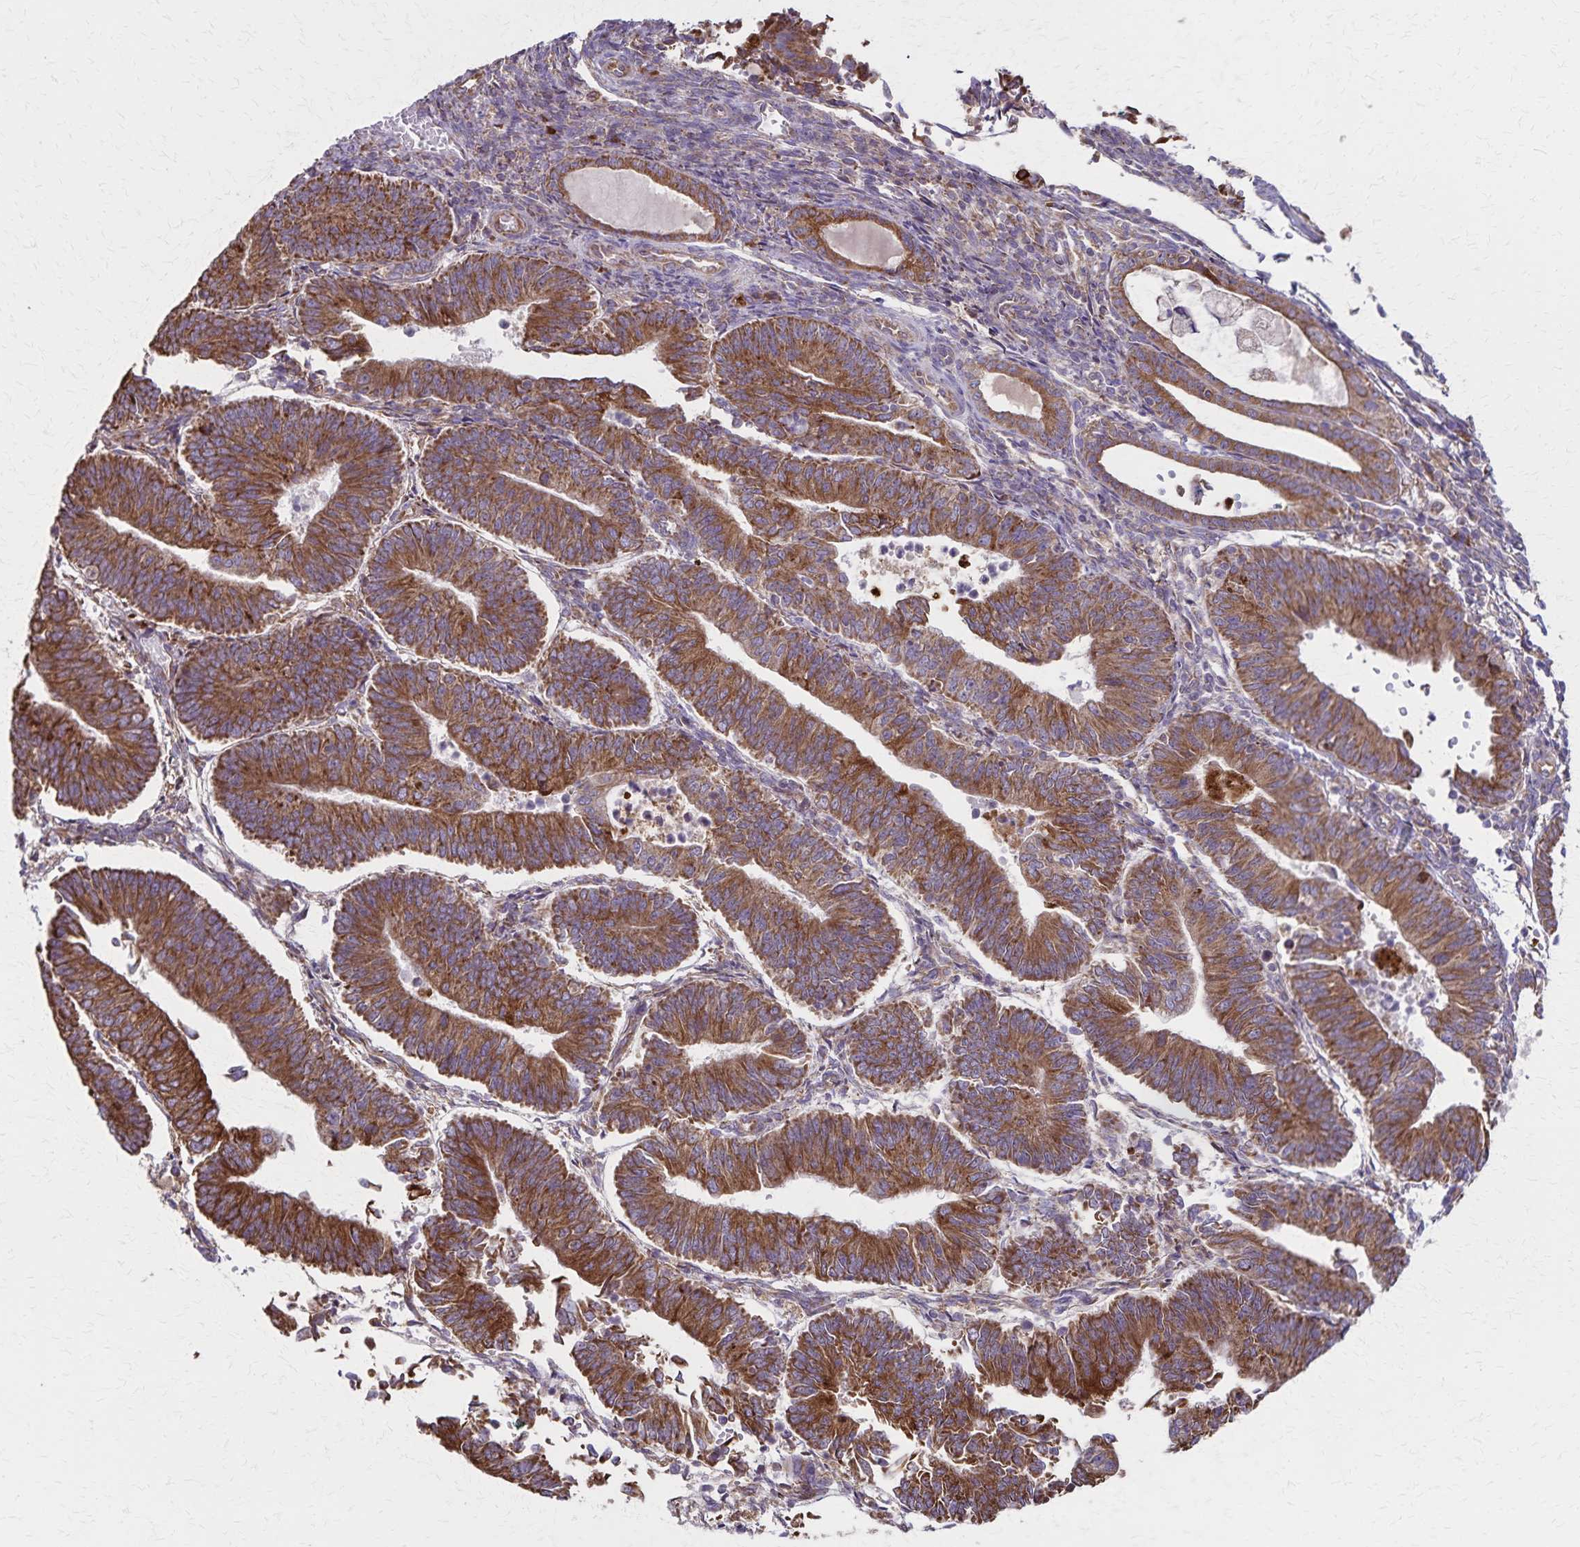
{"staining": {"intensity": "strong", "quantity": ">75%", "location": "cytoplasmic/membranous"}, "tissue": "endometrial cancer", "cell_type": "Tumor cells", "image_type": "cancer", "snomed": [{"axis": "morphology", "description": "Adenocarcinoma, NOS"}, {"axis": "topography", "description": "Endometrium"}], "caption": "Approximately >75% of tumor cells in human endometrial adenocarcinoma demonstrate strong cytoplasmic/membranous protein expression as visualized by brown immunohistochemical staining.", "gene": "RNF10", "patient": {"sex": "female", "age": 65}}